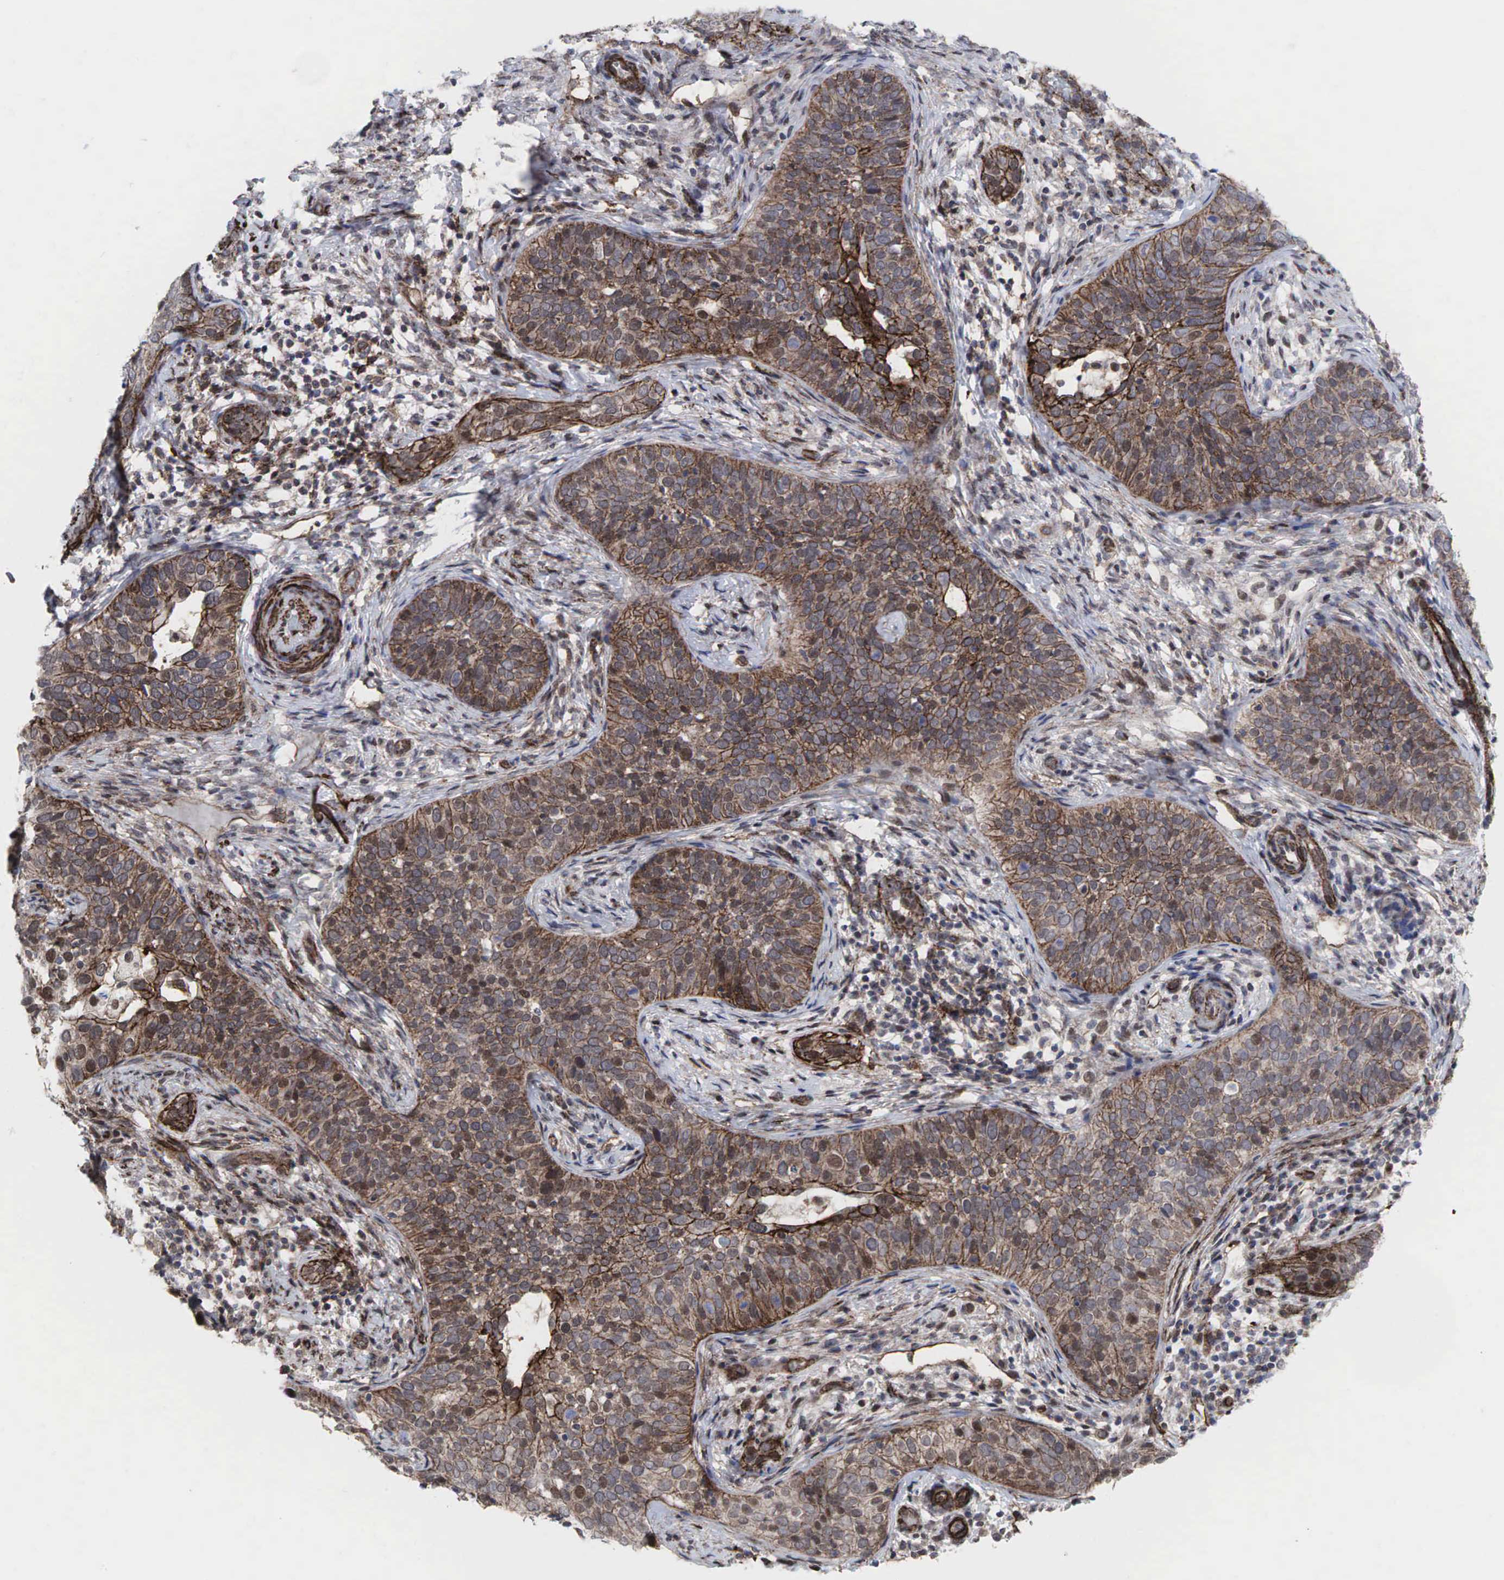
{"staining": {"intensity": "moderate", "quantity": ">75%", "location": "cytoplasmic/membranous"}, "tissue": "cervical cancer", "cell_type": "Tumor cells", "image_type": "cancer", "snomed": [{"axis": "morphology", "description": "Squamous cell carcinoma, NOS"}, {"axis": "topography", "description": "Cervix"}], "caption": "DAB (3,3'-diaminobenzidine) immunohistochemical staining of cervical cancer (squamous cell carcinoma) exhibits moderate cytoplasmic/membranous protein expression in approximately >75% of tumor cells. The protein of interest is shown in brown color, while the nuclei are stained blue.", "gene": "GPRASP1", "patient": {"sex": "female", "age": 31}}